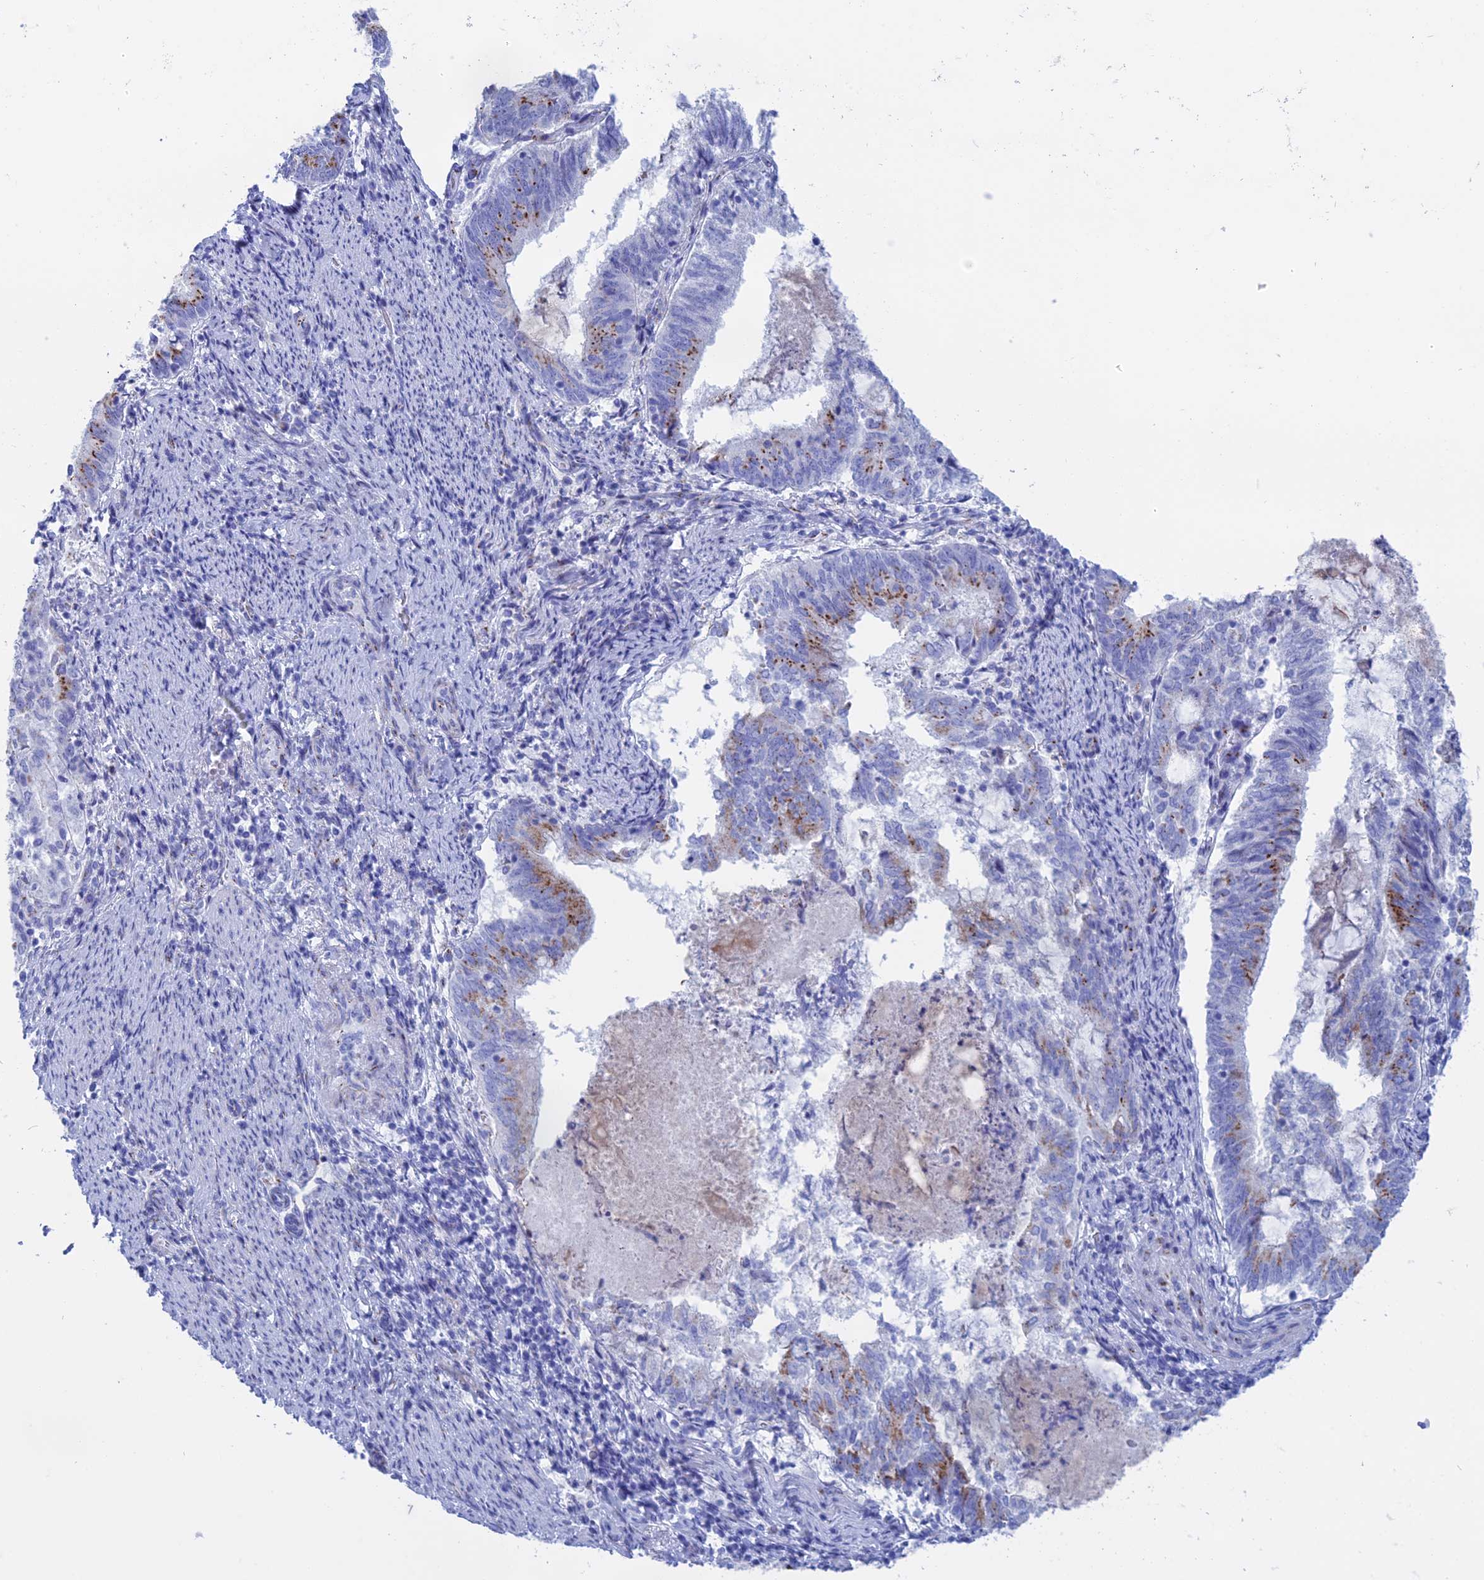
{"staining": {"intensity": "moderate", "quantity": "25%-75%", "location": "cytoplasmic/membranous"}, "tissue": "endometrial cancer", "cell_type": "Tumor cells", "image_type": "cancer", "snomed": [{"axis": "morphology", "description": "Adenocarcinoma, NOS"}, {"axis": "topography", "description": "Endometrium"}], "caption": "Protein expression analysis of human endometrial cancer (adenocarcinoma) reveals moderate cytoplasmic/membranous expression in approximately 25%-75% of tumor cells.", "gene": "ERICH4", "patient": {"sex": "female", "age": 80}}